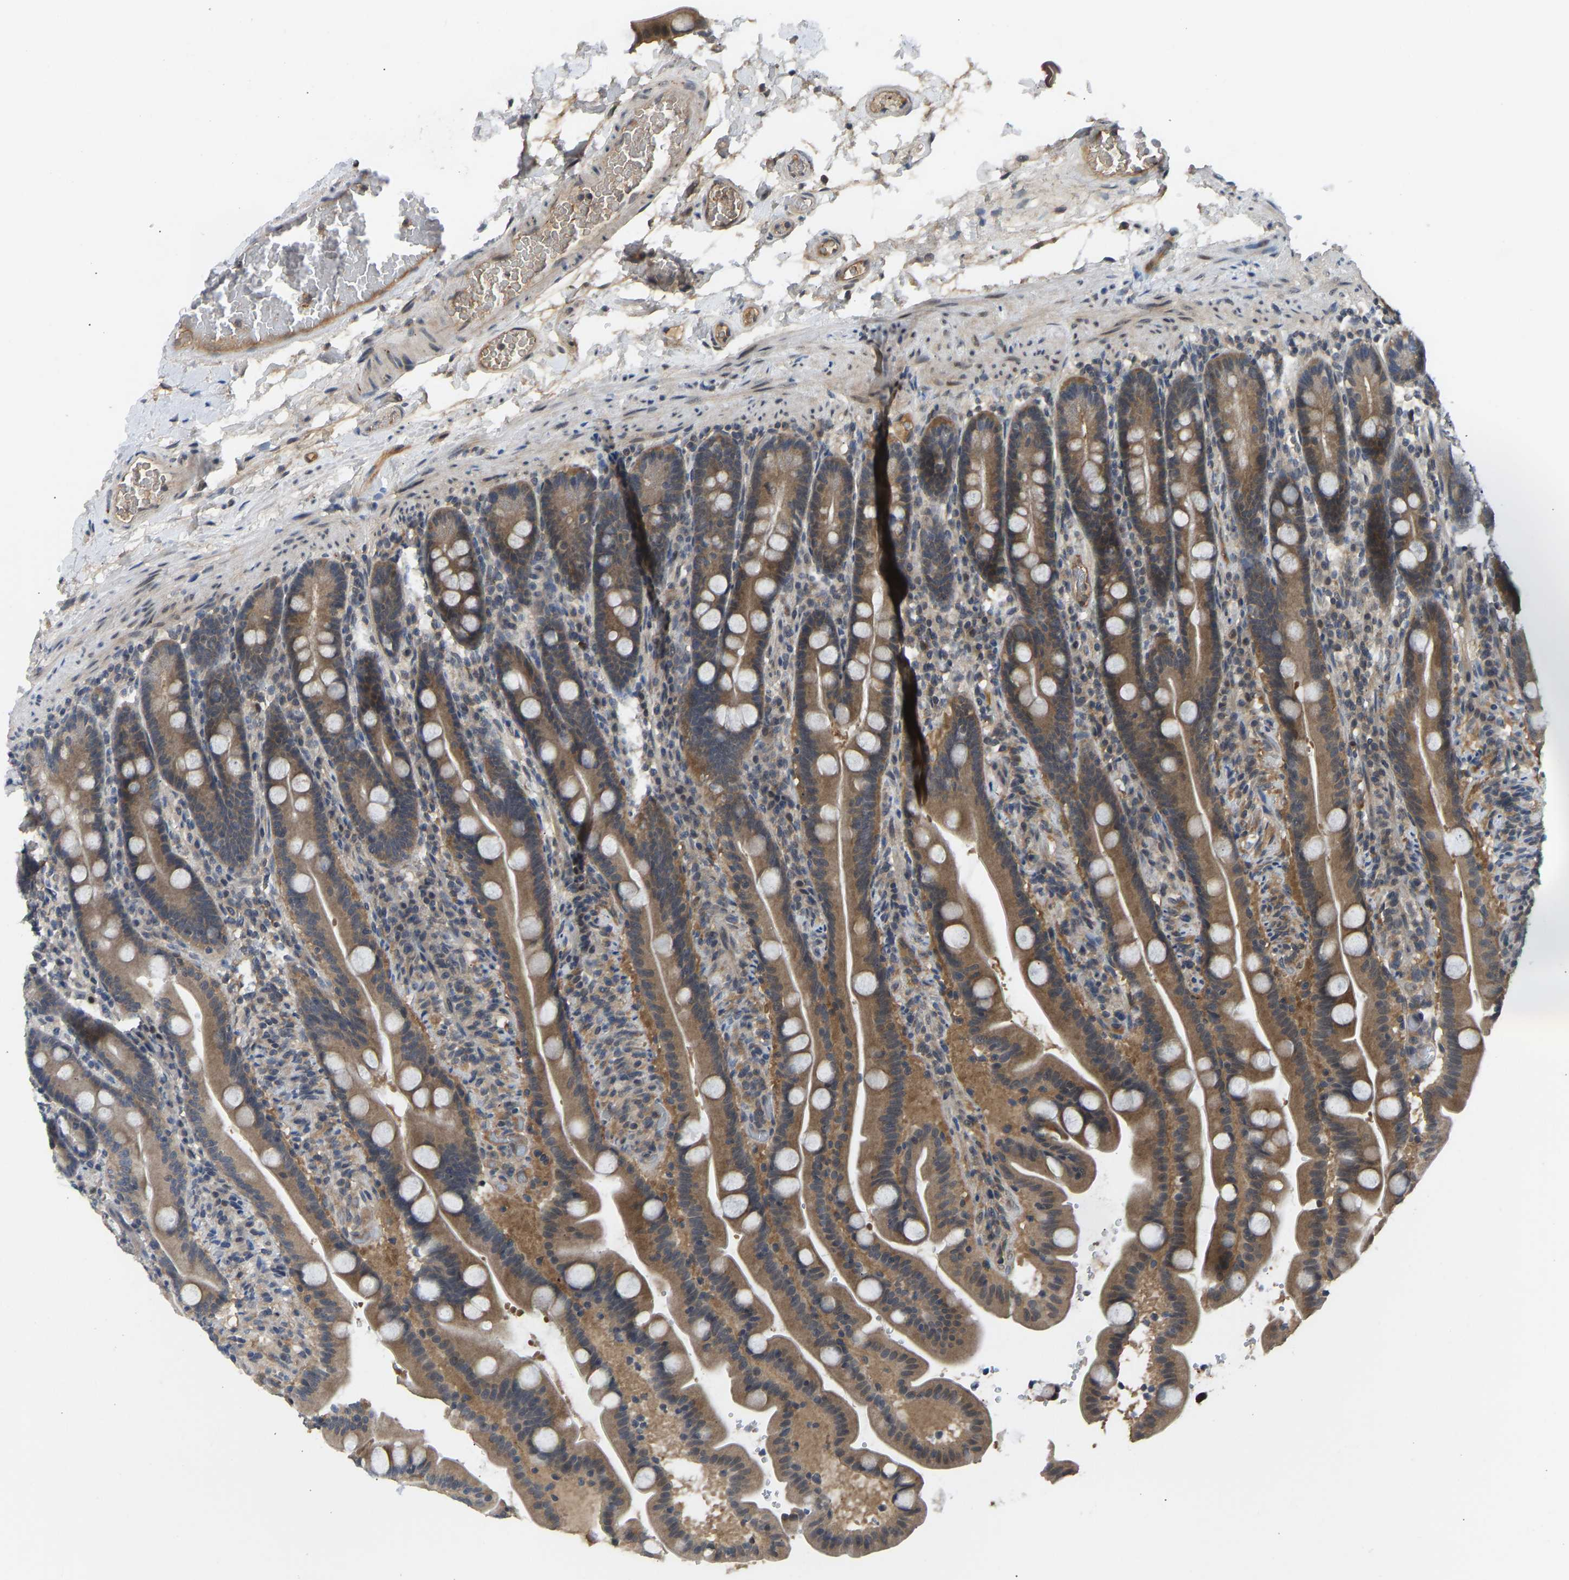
{"staining": {"intensity": "moderate", "quantity": ">75%", "location": "cytoplasmic/membranous"}, "tissue": "duodenum", "cell_type": "Glandular cells", "image_type": "normal", "snomed": [{"axis": "morphology", "description": "Normal tissue, NOS"}, {"axis": "topography", "description": "Duodenum"}], "caption": "The image displays staining of normal duodenum, revealing moderate cytoplasmic/membranous protein expression (brown color) within glandular cells. The protein is stained brown, and the nuclei are stained in blue (DAB (3,3'-diaminobenzidine) IHC with brightfield microscopy, high magnification).", "gene": "ZNF251", "patient": {"sex": "male", "age": 54}}